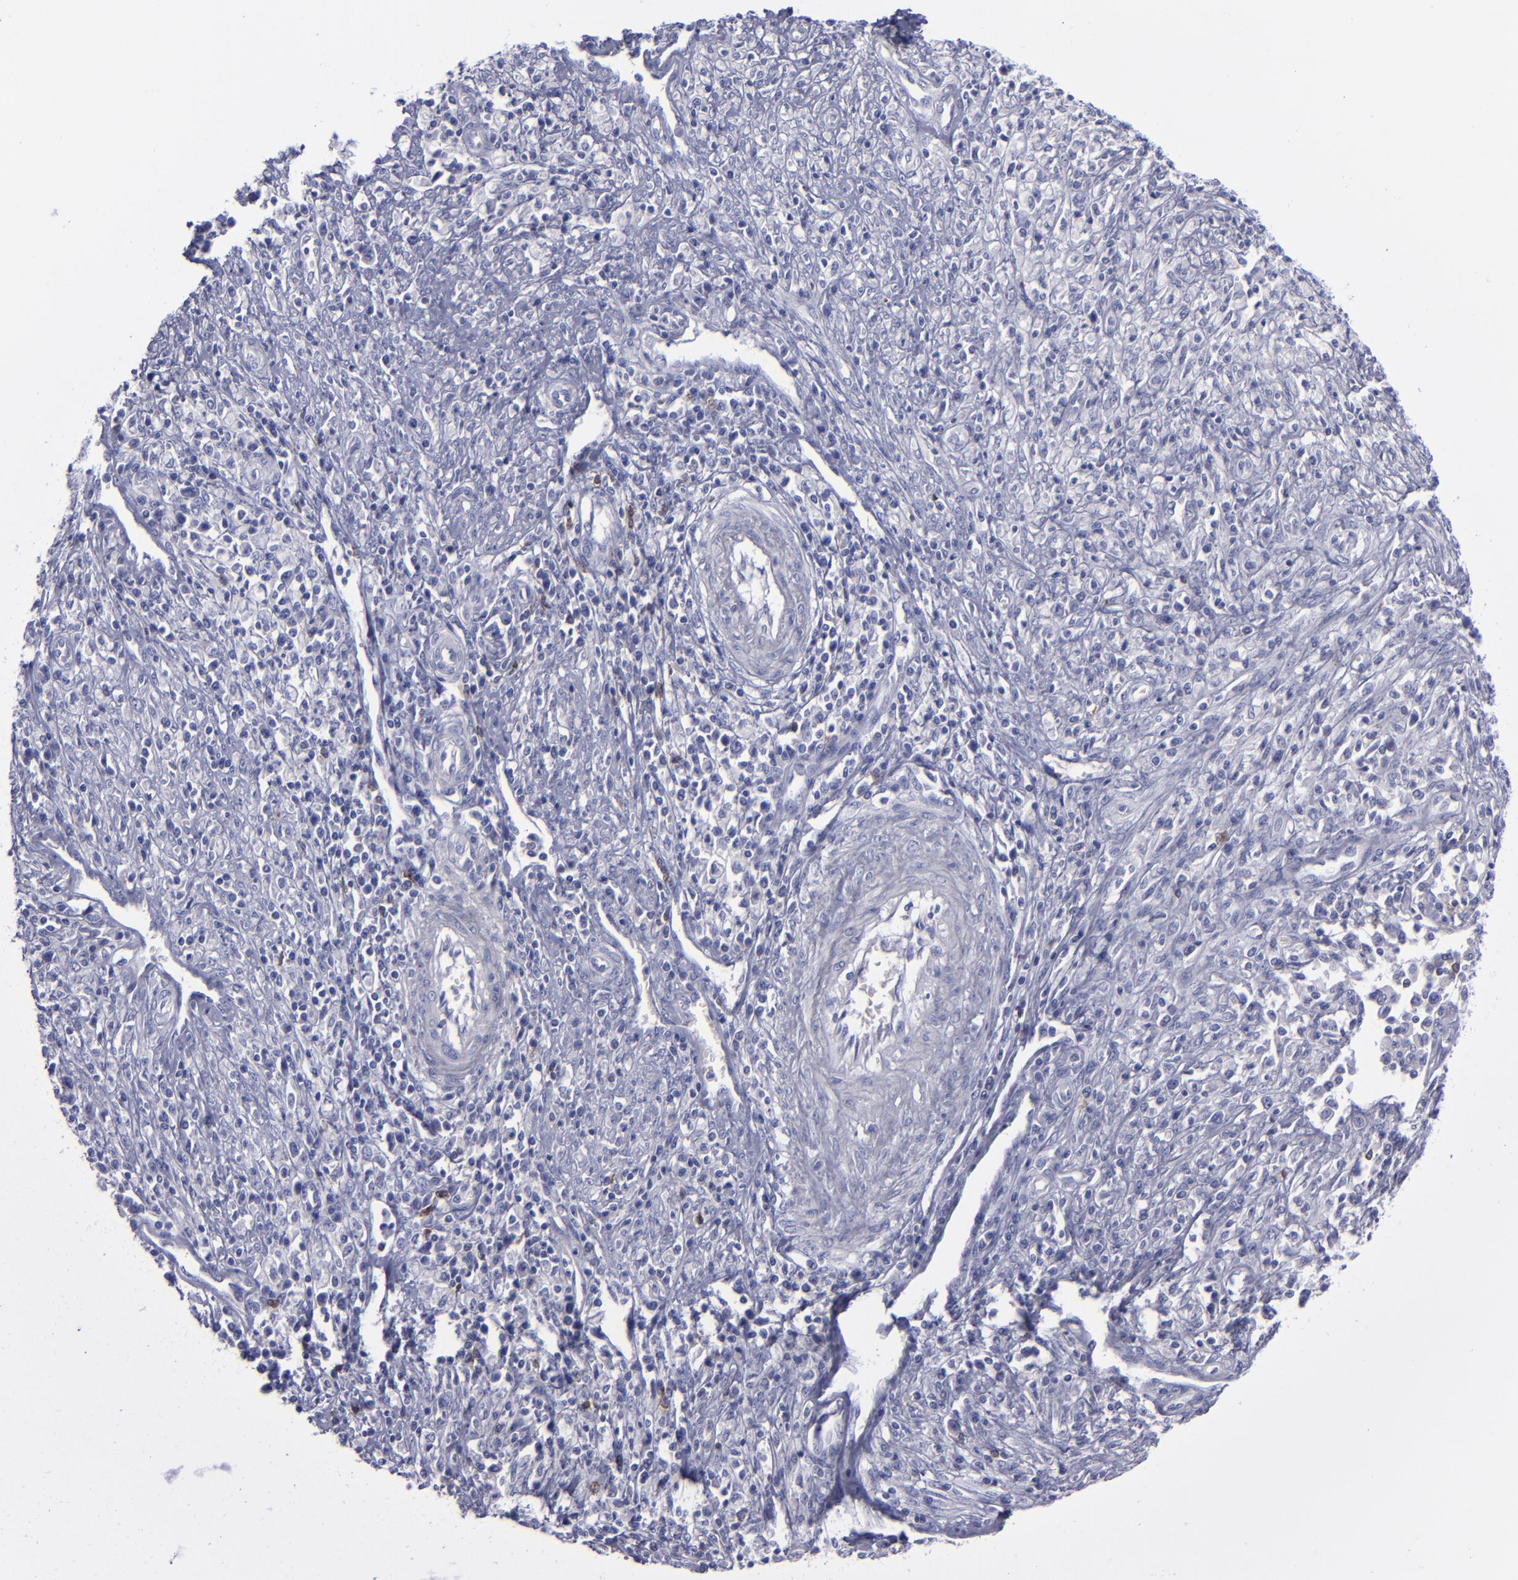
{"staining": {"intensity": "negative", "quantity": "none", "location": "none"}, "tissue": "cervical cancer", "cell_type": "Tumor cells", "image_type": "cancer", "snomed": [{"axis": "morphology", "description": "Adenocarcinoma, NOS"}, {"axis": "topography", "description": "Cervix"}], "caption": "Cervical adenocarcinoma was stained to show a protein in brown. There is no significant positivity in tumor cells. The staining is performed using DAB brown chromogen with nuclei counter-stained in using hematoxylin.", "gene": "CD22", "patient": {"sex": "female", "age": 36}}